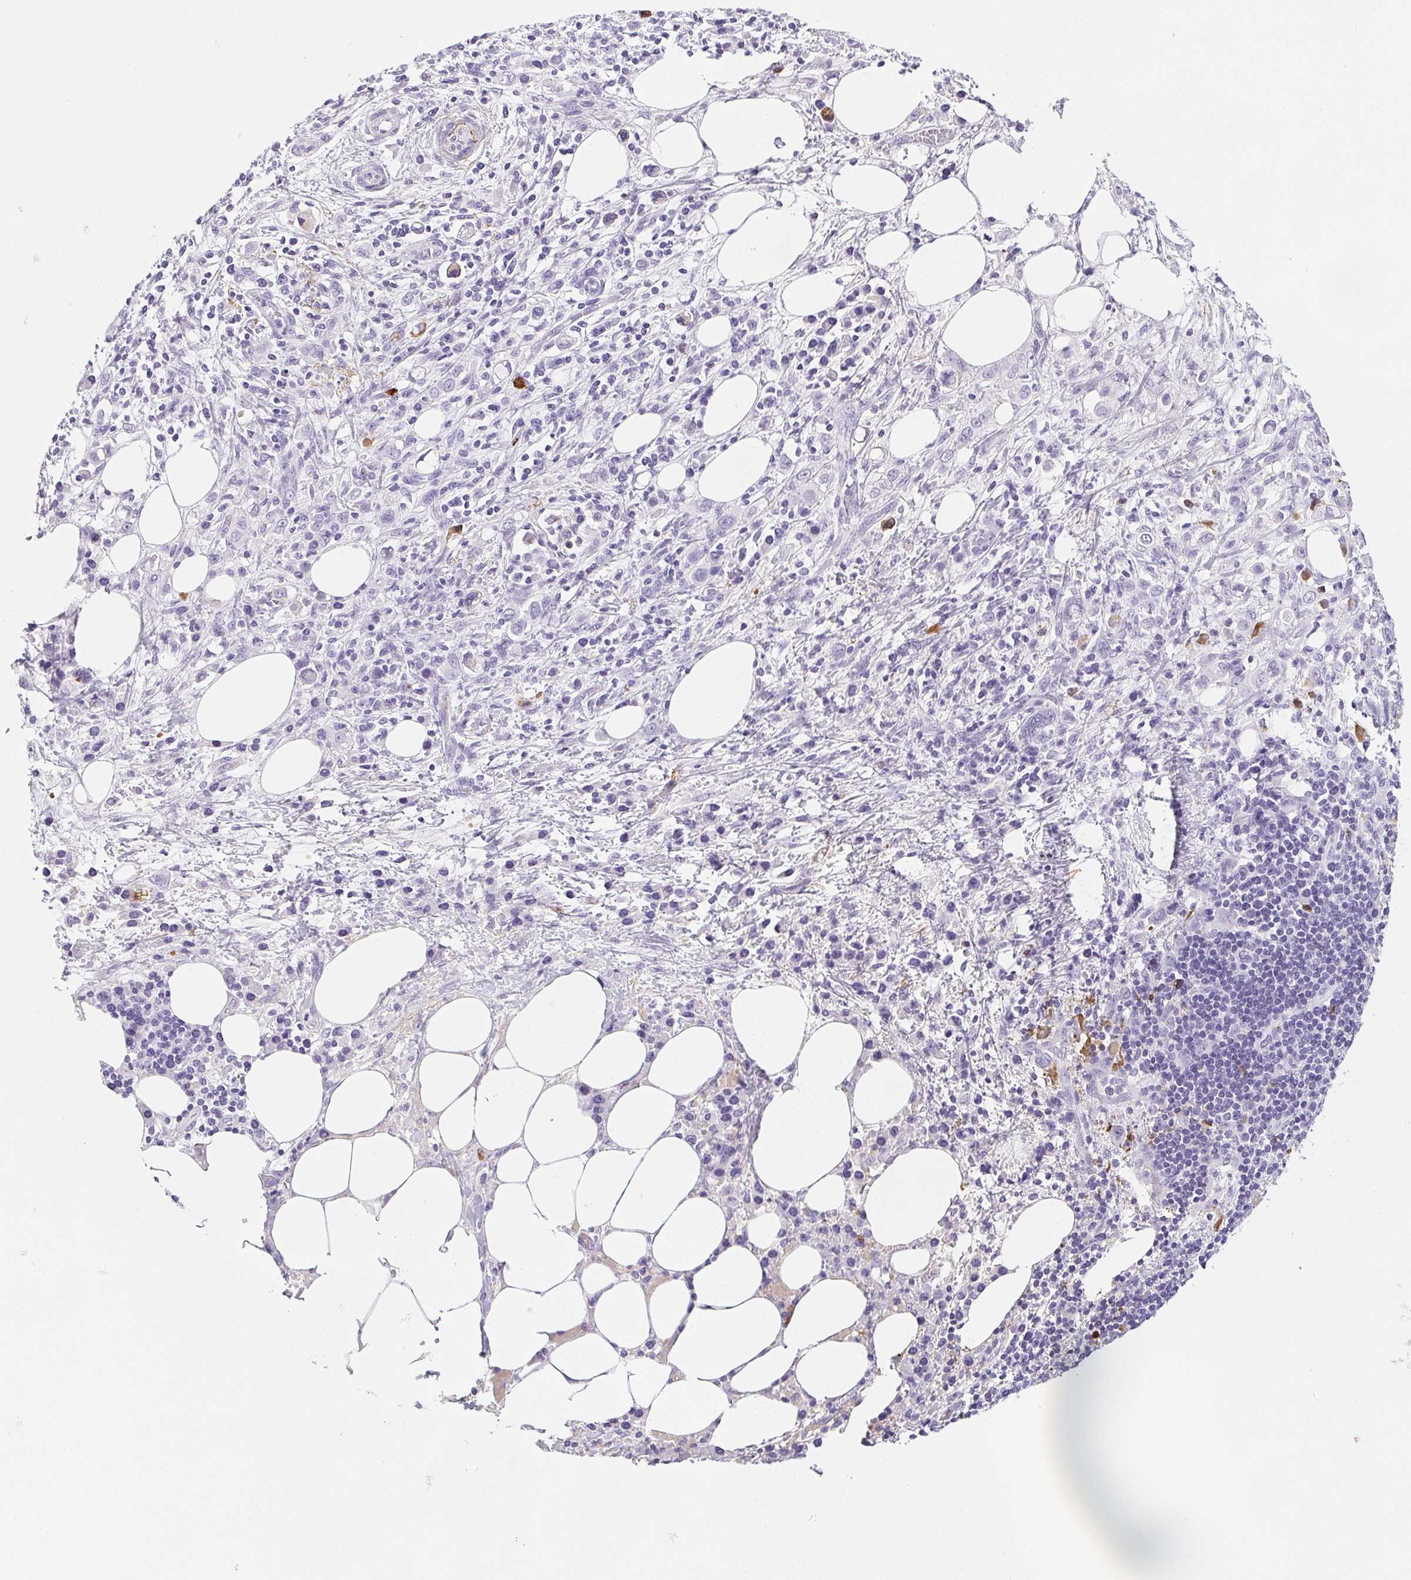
{"staining": {"intensity": "negative", "quantity": "none", "location": "none"}, "tissue": "stomach cancer", "cell_type": "Tumor cells", "image_type": "cancer", "snomed": [{"axis": "morphology", "description": "Adenocarcinoma, NOS"}, {"axis": "topography", "description": "Stomach, upper"}], "caption": "Stomach adenocarcinoma stained for a protein using immunohistochemistry (IHC) shows no staining tumor cells.", "gene": "VTN", "patient": {"sex": "male", "age": 75}}